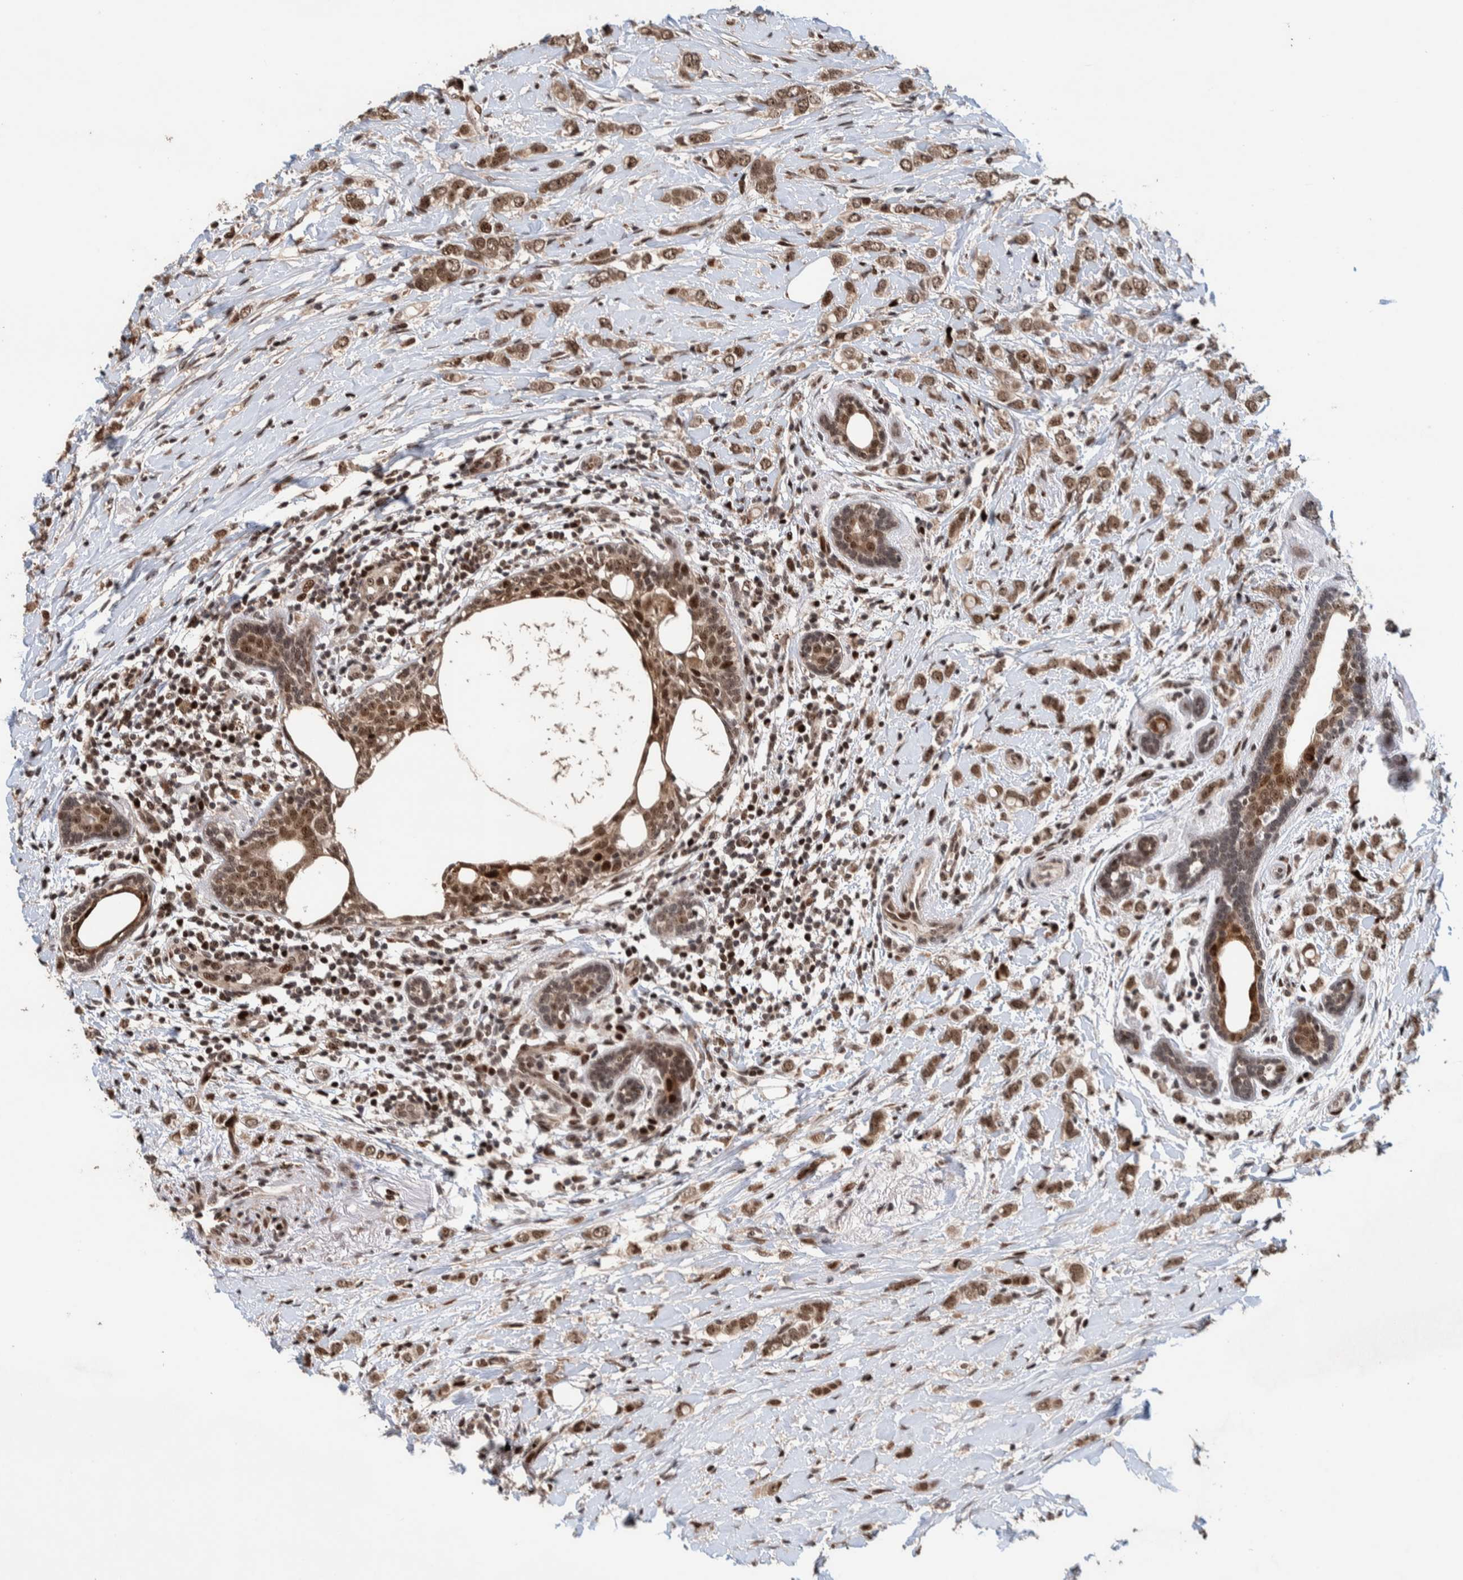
{"staining": {"intensity": "moderate", "quantity": ">75%", "location": "nuclear"}, "tissue": "breast cancer", "cell_type": "Tumor cells", "image_type": "cancer", "snomed": [{"axis": "morphology", "description": "Normal tissue, NOS"}, {"axis": "morphology", "description": "Lobular carcinoma"}, {"axis": "topography", "description": "Breast"}], "caption": "This image shows immunohistochemistry staining of breast cancer, with medium moderate nuclear expression in approximately >75% of tumor cells.", "gene": "CHD4", "patient": {"sex": "female", "age": 47}}